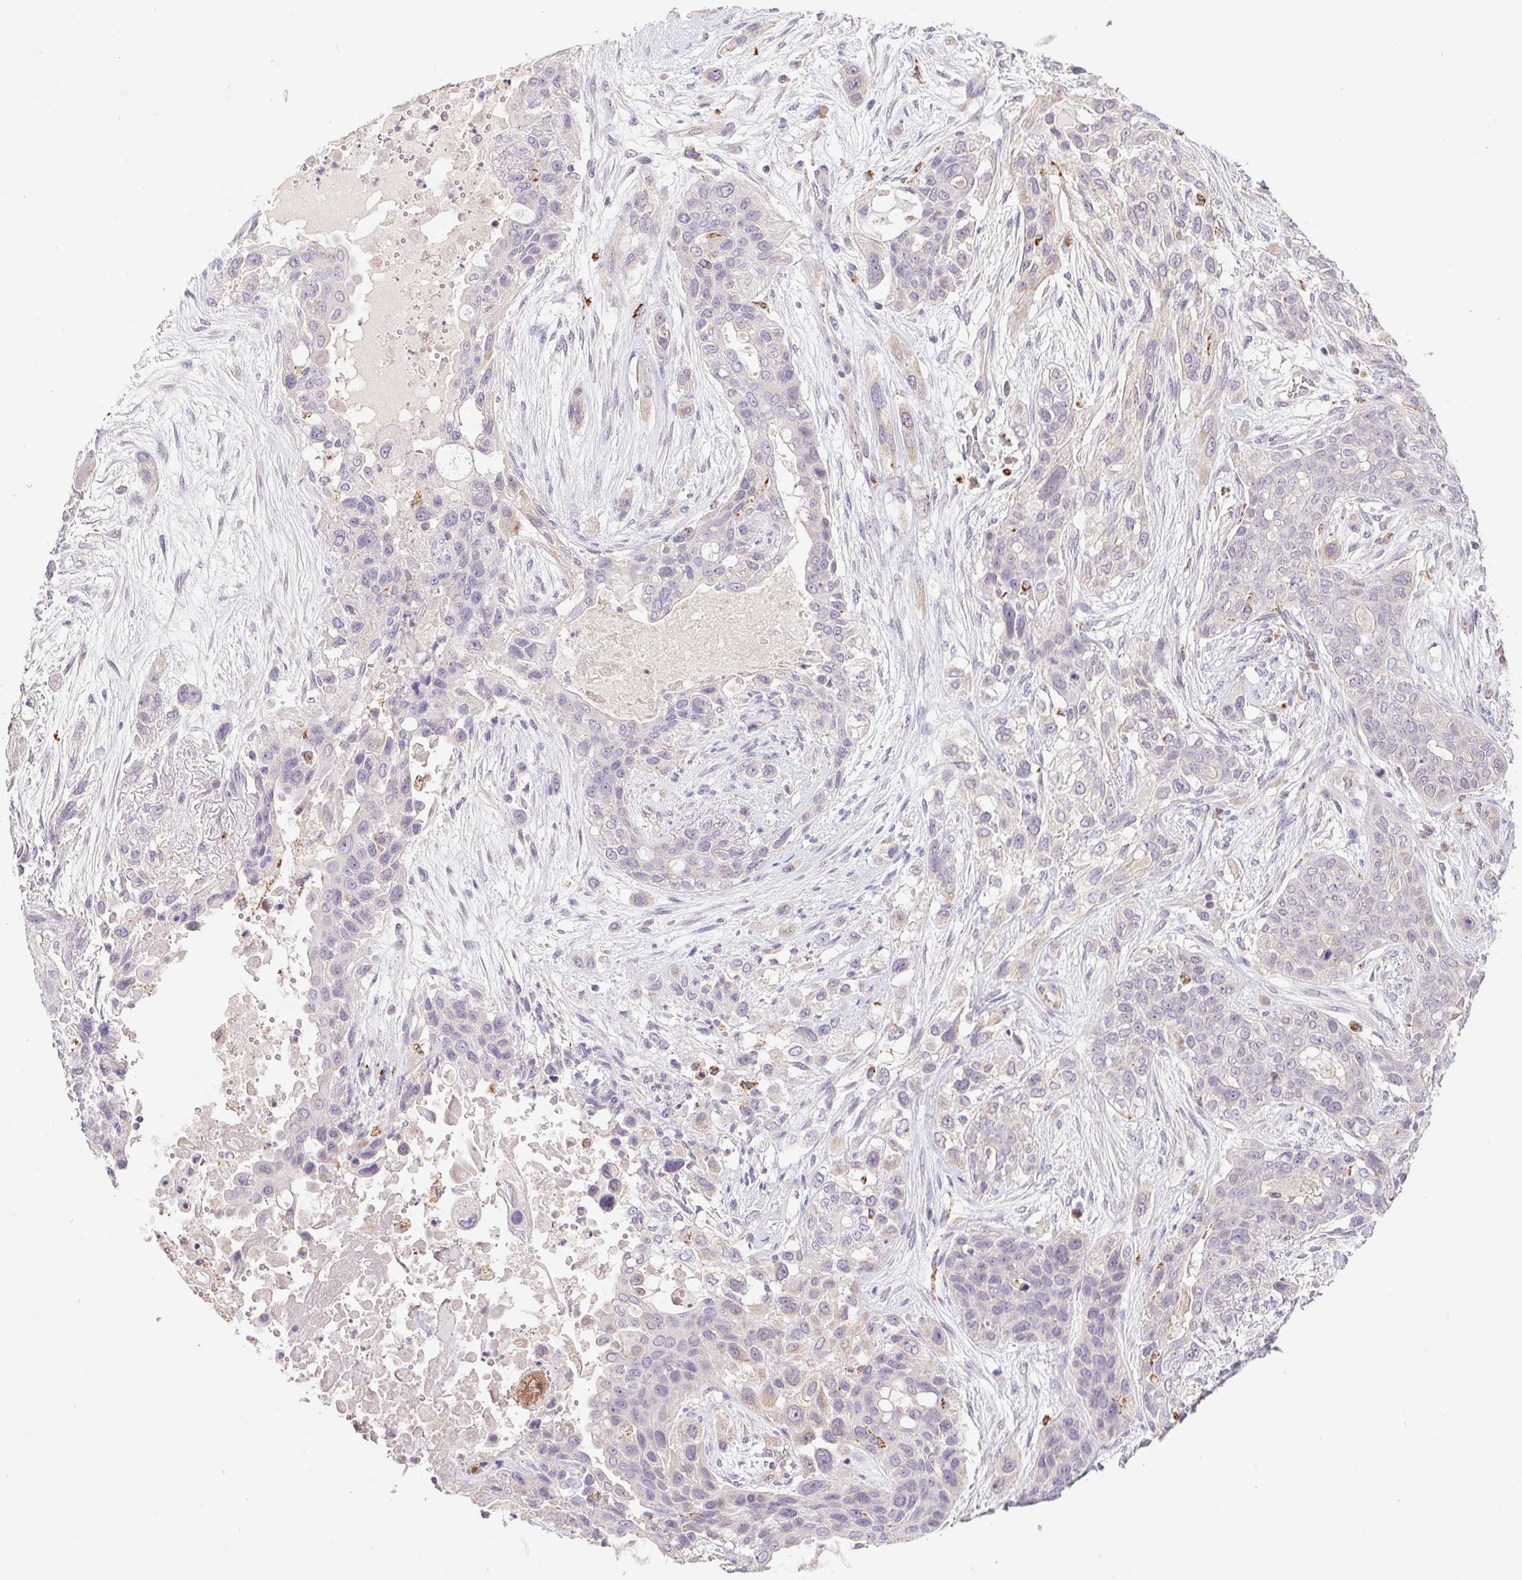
{"staining": {"intensity": "negative", "quantity": "none", "location": "none"}, "tissue": "lung cancer", "cell_type": "Tumor cells", "image_type": "cancer", "snomed": [{"axis": "morphology", "description": "Squamous cell carcinoma, NOS"}, {"axis": "topography", "description": "Lung"}], "caption": "Tumor cells are negative for brown protein staining in squamous cell carcinoma (lung).", "gene": "EMC6", "patient": {"sex": "female", "age": 70}}